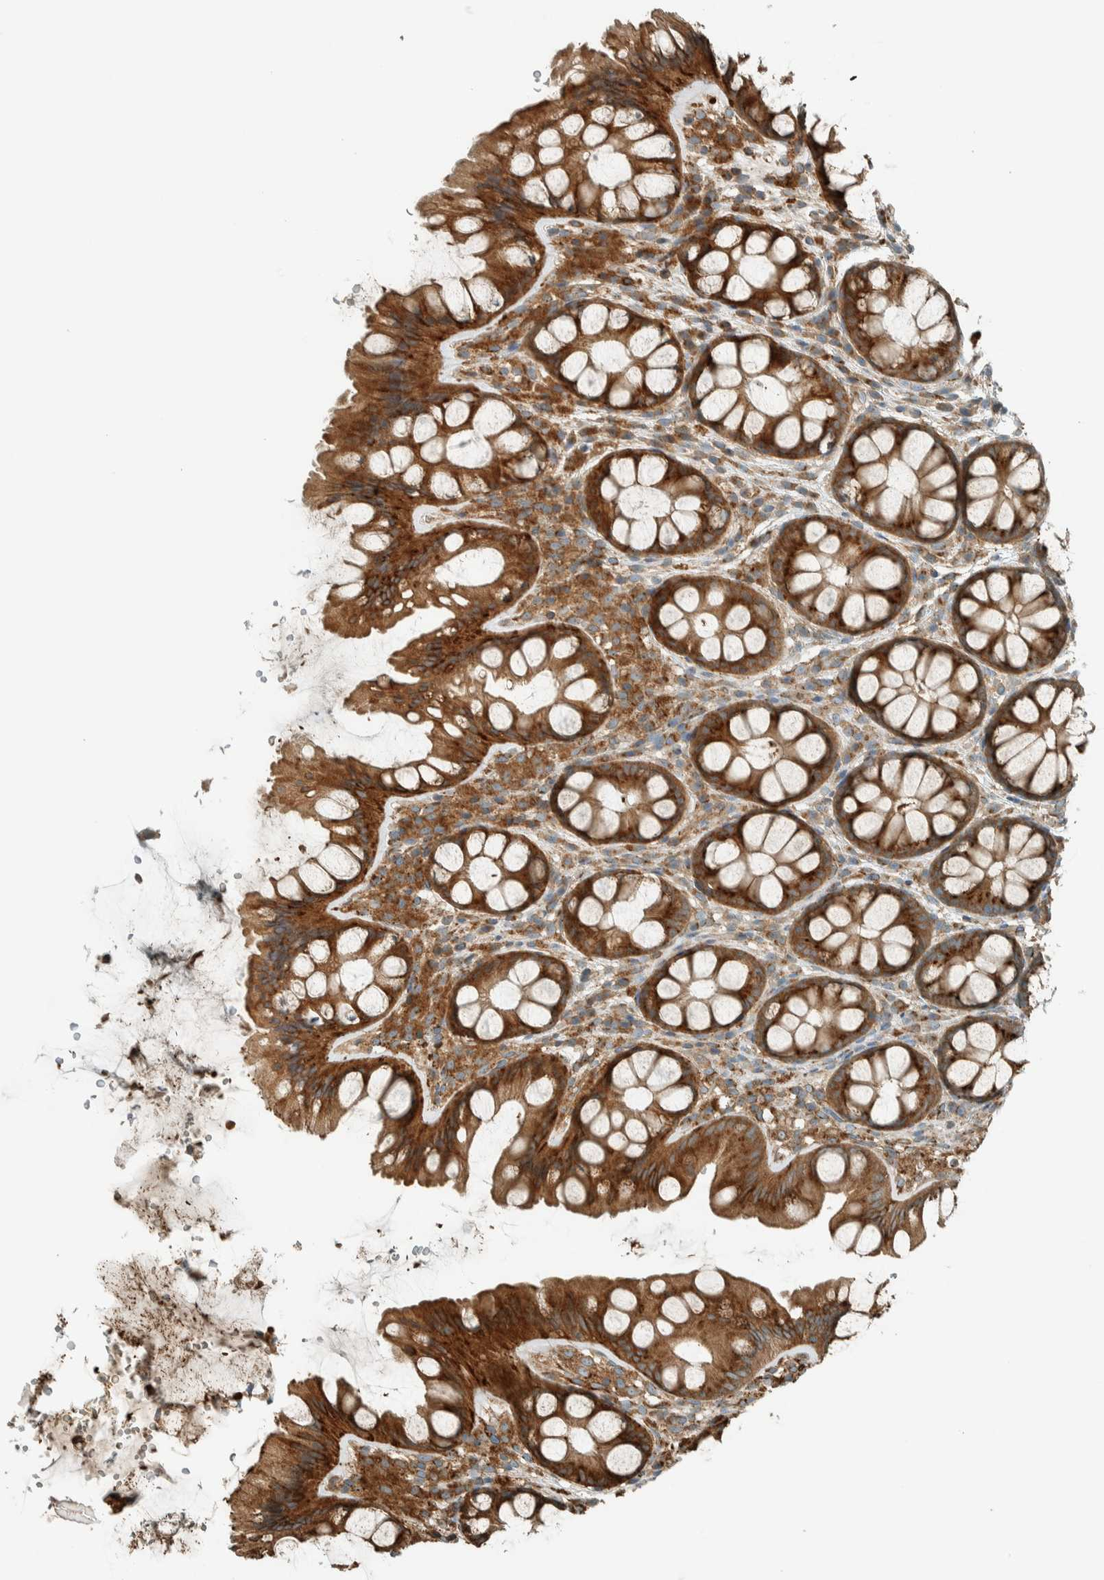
{"staining": {"intensity": "strong", "quantity": ">75%", "location": "cytoplasmic/membranous"}, "tissue": "colon", "cell_type": "Endothelial cells", "image_type": "normal", "snomed": [{"axis": "morphology", "description": "Normal tissue, NOS"}, {"axis": "topography", "description": "Colon"}], "caption": "A brown stain highlights strong cytoplasmic/membranous staining of a protein in endothelial cells of benign colon.", "gene": "EXOC7", "patient": {"sex": "male", "age": 47}}